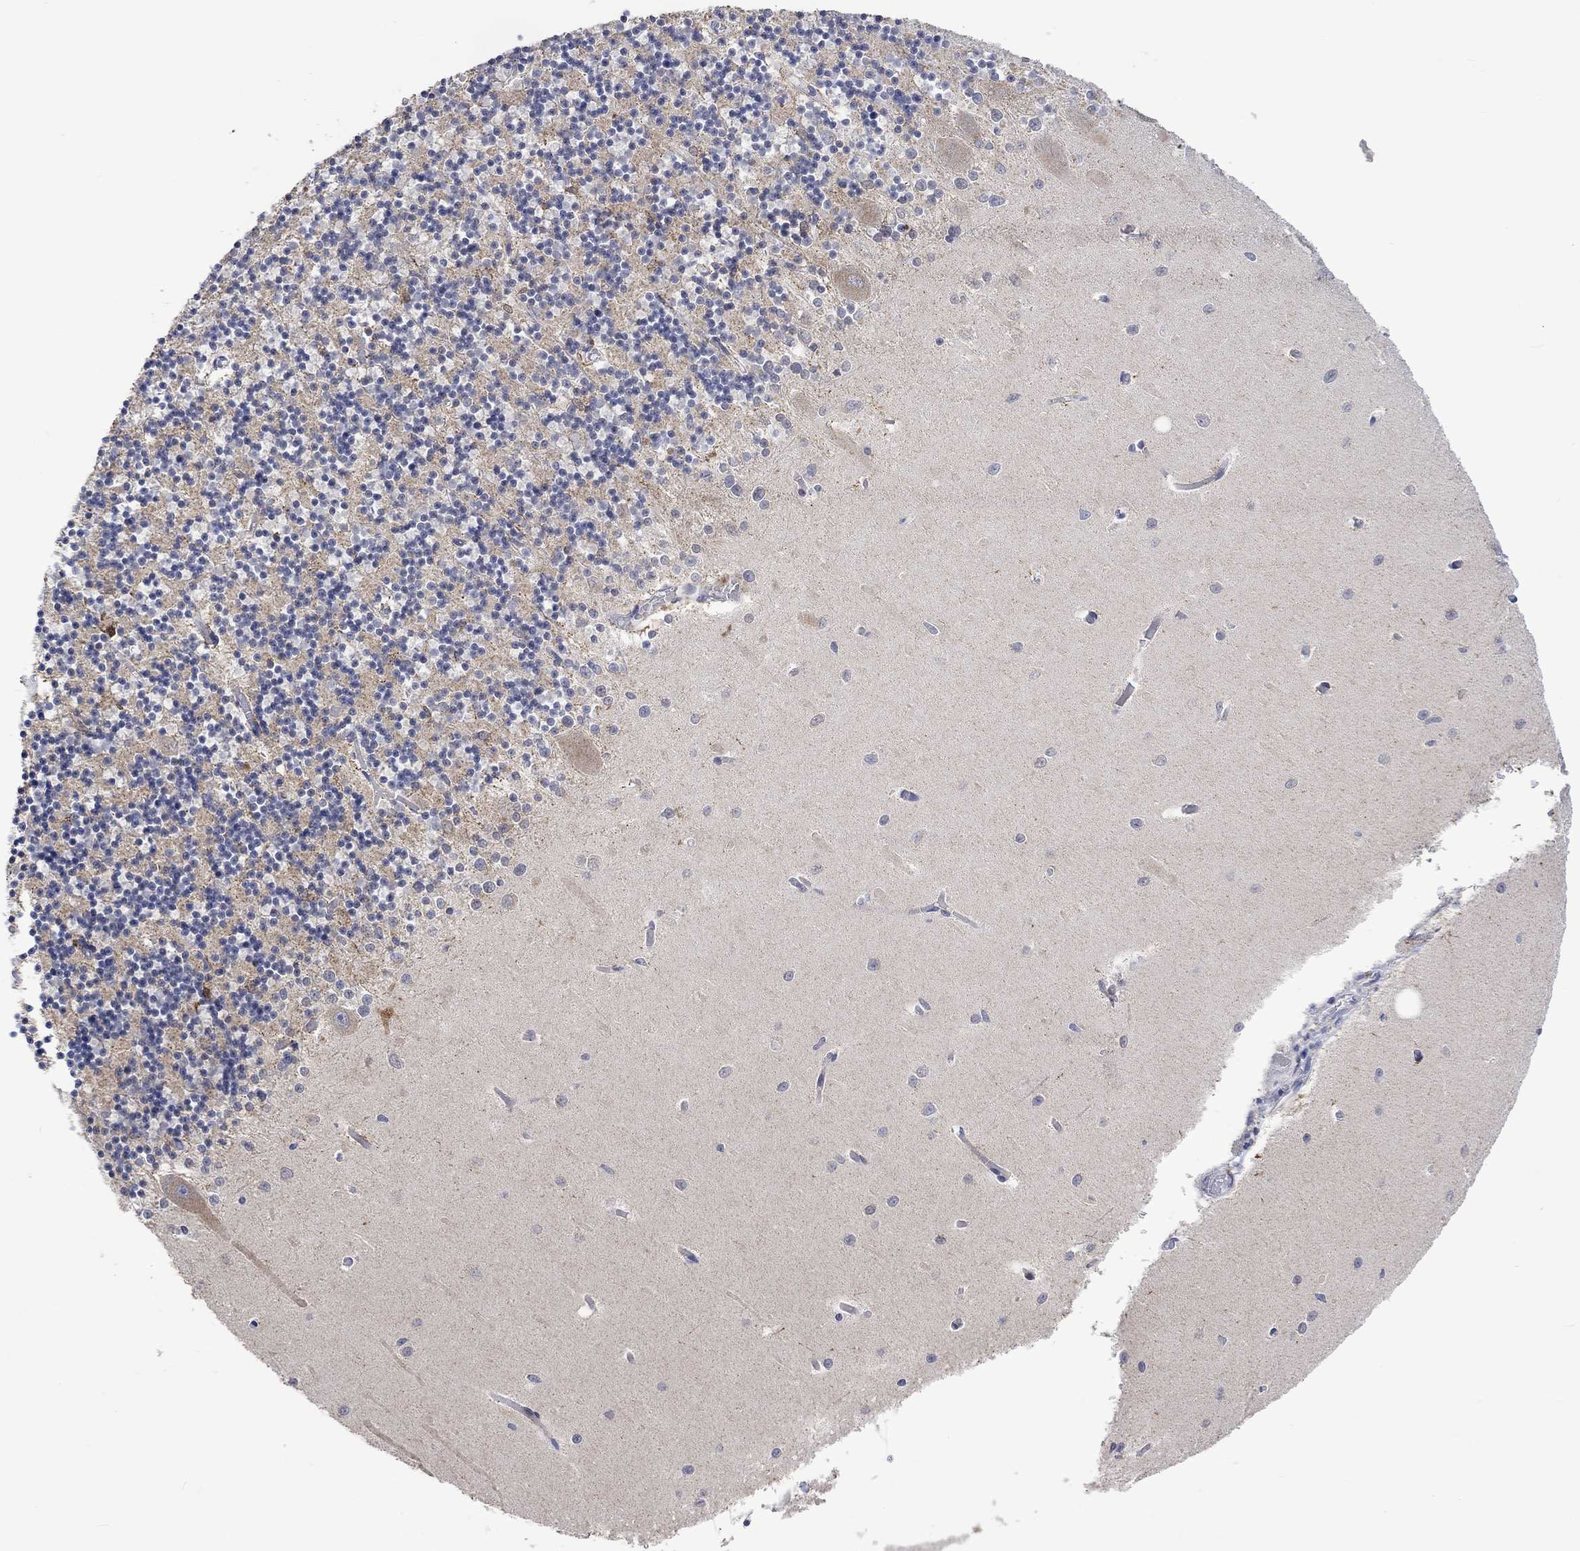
{"staining": {"intensity": "moderate", "quantity": "25%-75%", "location": "cytoplasmic/membranous"}, "tissue": "cerebellum", "cell_type": "Cells in granular layer", "image_type": "normal", "snomed": [{"axis": "morphology", "description": "Normal tissue, NOS"}, {"axis": "topography", "description": "Cerebellum"}], "caption": "Protein expression analysis of benign human cerebellum reveals moderate cytoplasmic/membranous positivity in approximately 25%-75% of cells in granular layer. Nuclei are stained in blue.", "gene": "SLC48A1", "patient": {"sex": "female", "age": 64}}